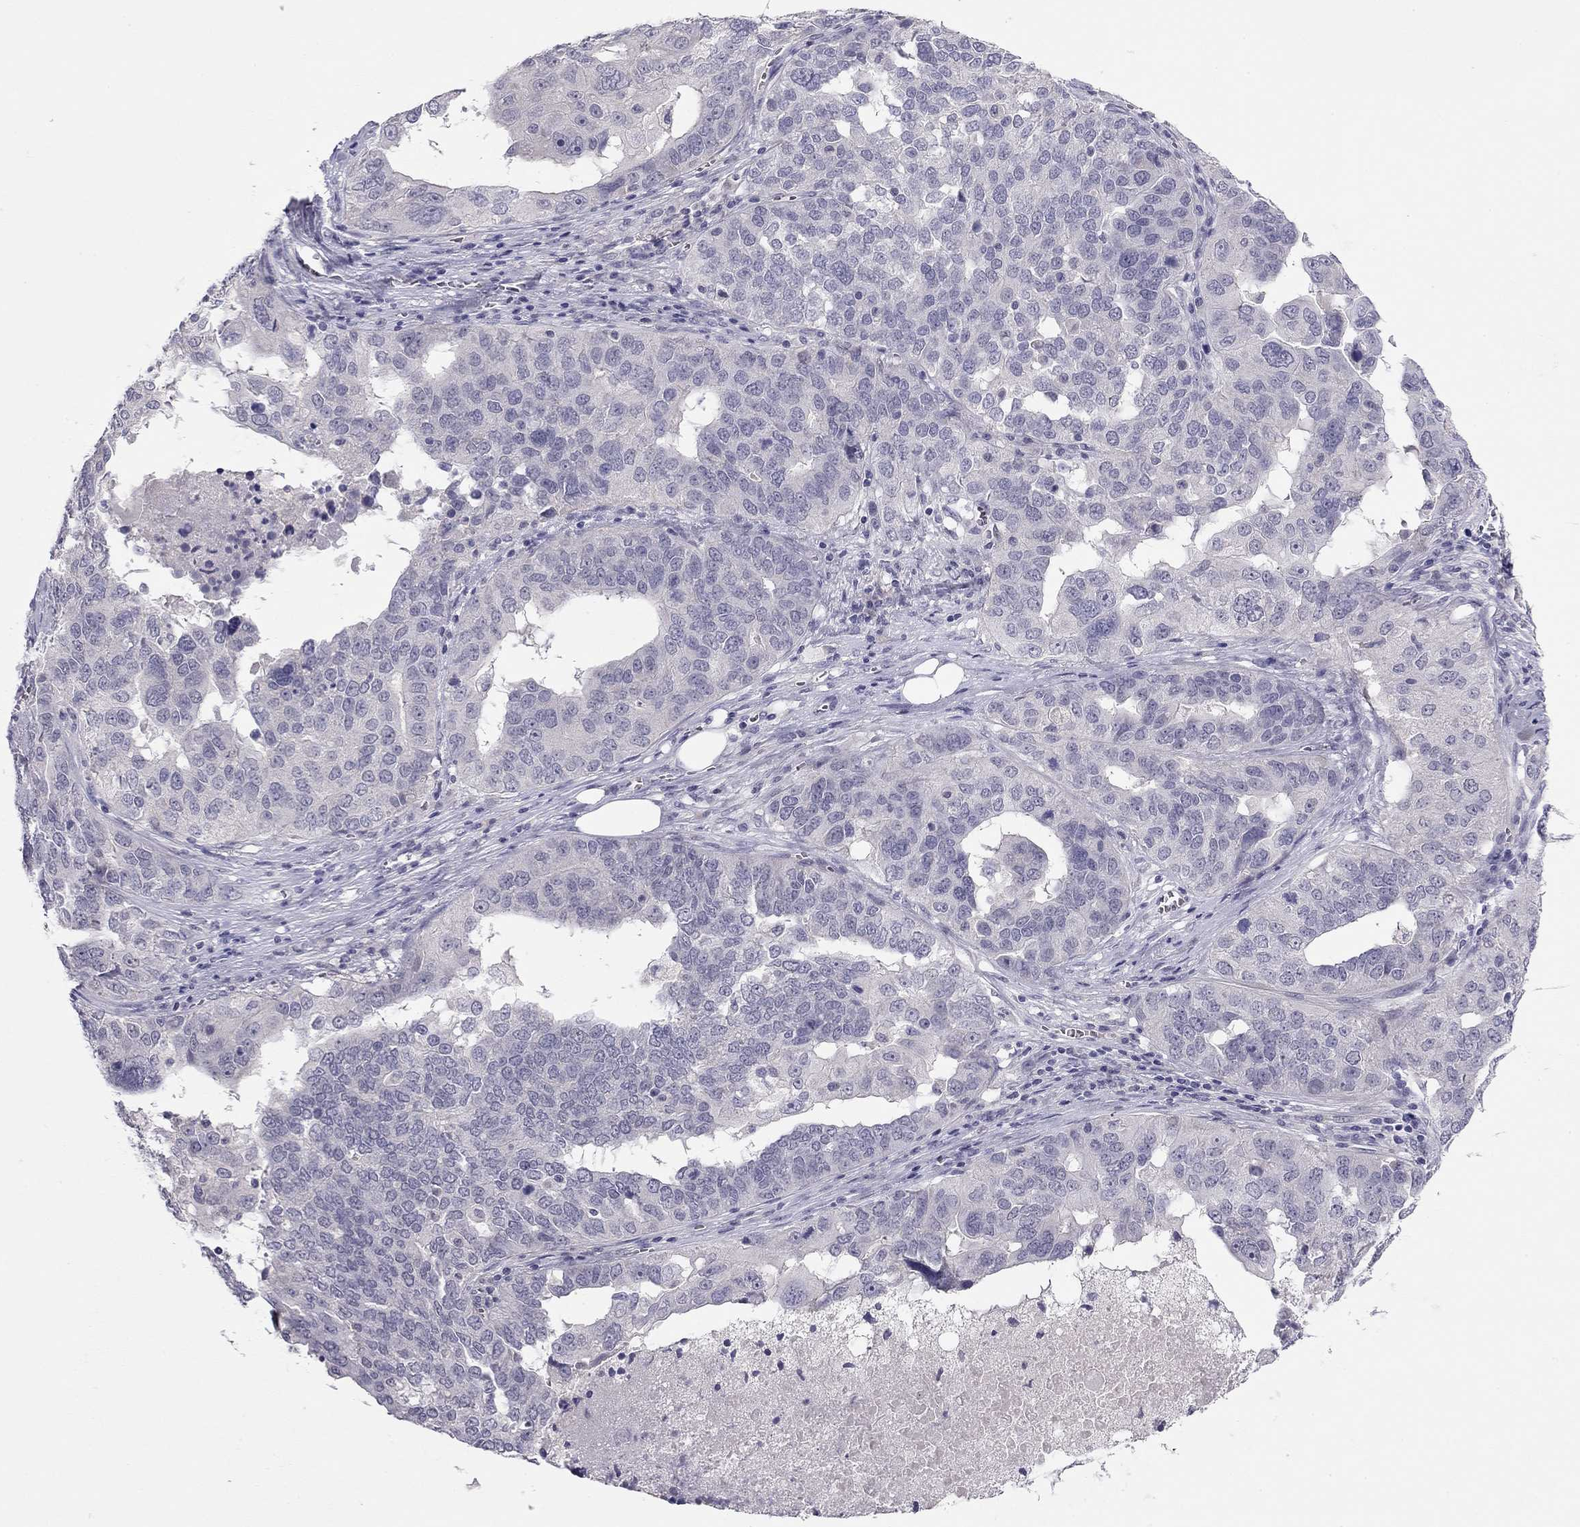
{"staining": {"intensity": "negative", "quantity": "none", "location": "none"}, "tissue": "ovarian cancer", "cell_type": "Tumor cells", "image_type": "cancer", "snomed": [{"axis": "morphology", "description": "Carcinoma, endometroid"}, {"axis": "topography", "description": "Soft tissue"}, {"axis": "topography", "description": "Ovary"}], "caption": "Tumor cells show no significant protein expression in ovarian endometroid carcinoma.", "gene": "ADORA2A", "patient": {"sex": "female", "age": 52}}